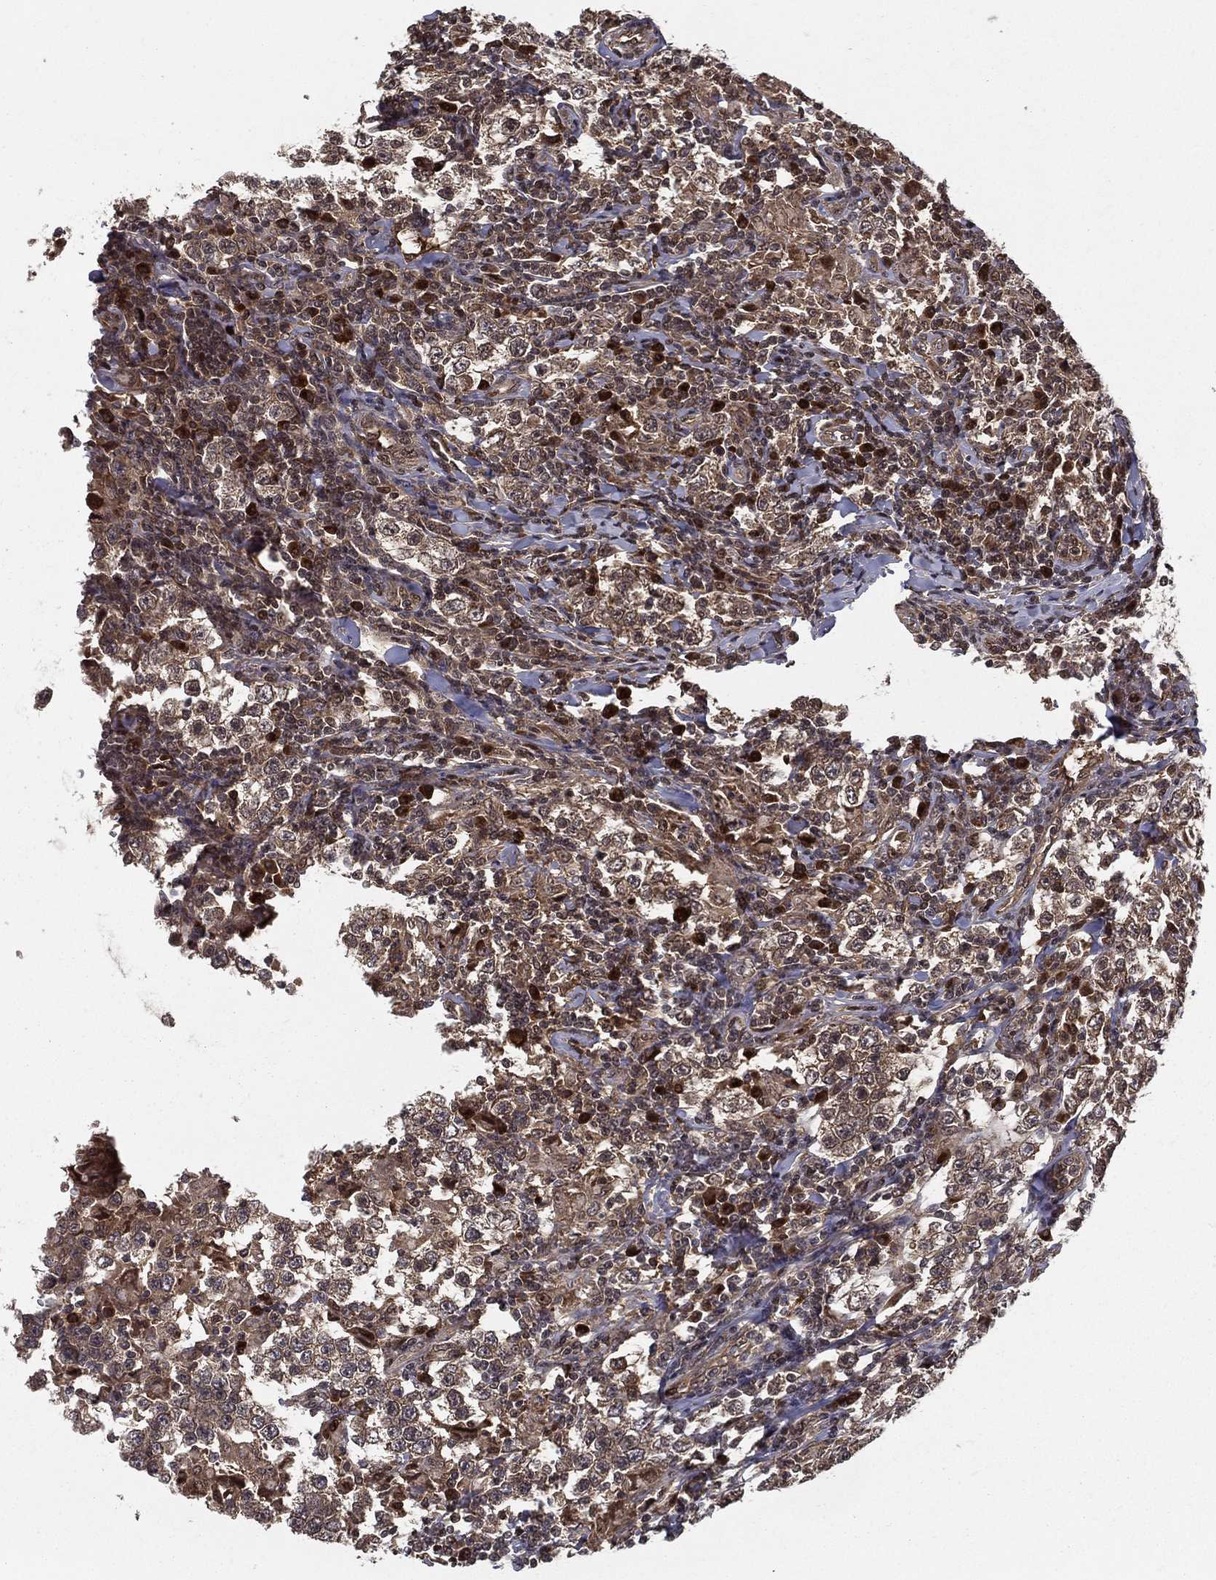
{"staining": {"intensity": "strong", "quantity": "25%-75%", "location": "cytoplasmic/membranous,nuclear"}, "tissue": "testis cancer", "cell_type": "Tumor cells", "image_type": "cancer", "snomed": [{"axis": "morphology", "description": "Seminoma, NOS"}, {"axis": "morphology", "description": "Carcinoma, Embryonal, NOS"}, {"axis": "topography", "description": "Testis"}], "caption": "Protein positivity by immunohistochemistry demonstrates strong cytoplasmic/membranous and nuclear staining in approximately 25%-75% of tumor cells in testis embryonal carcinoma.", "gene": "SLC6A6", "patient": {"sex": "male", "age": 41}}